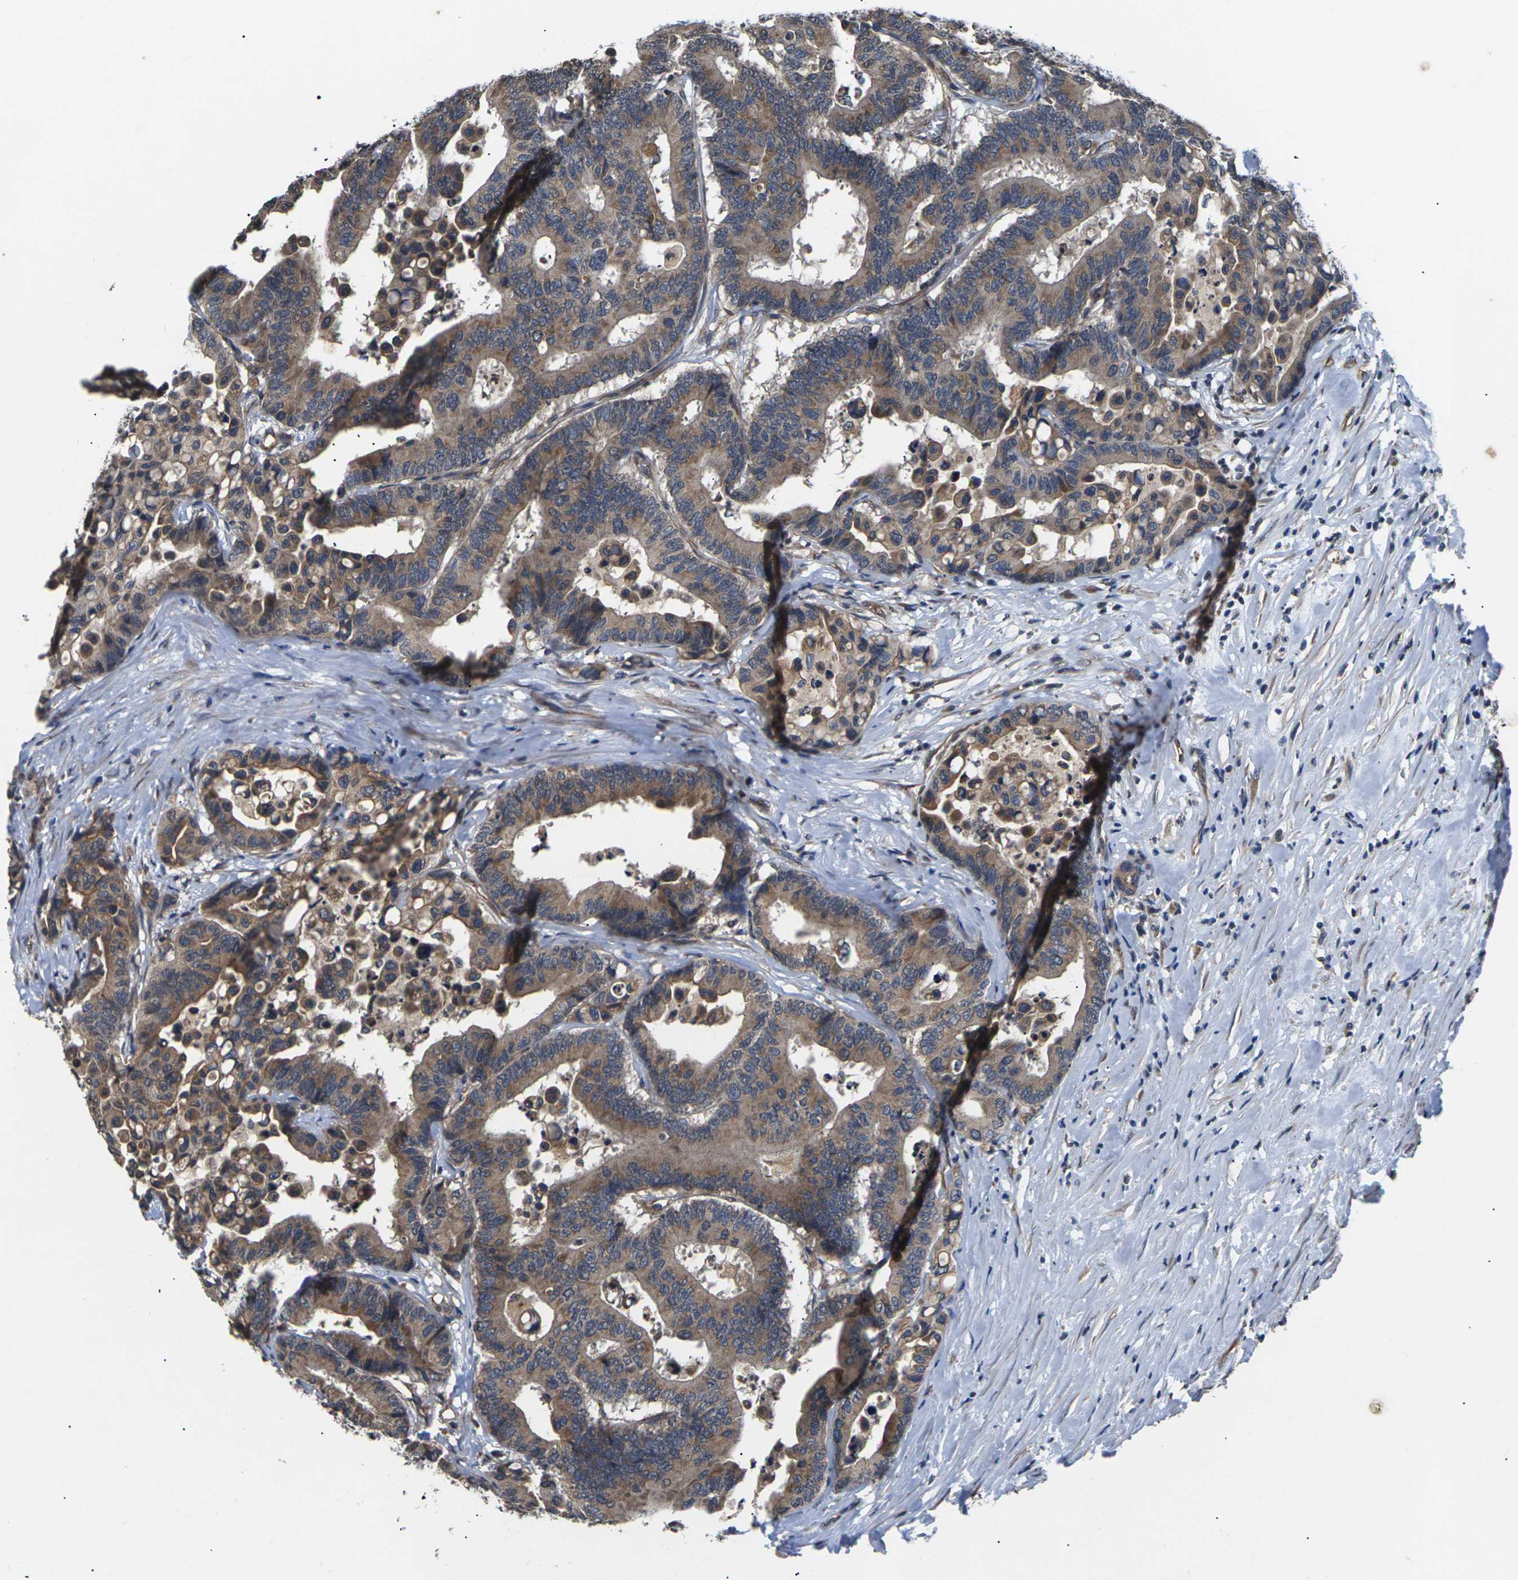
{"staining": {"intensity": "moderate", "quantity": ">75%", "location": "cytoplasmic/membranous"}, "tissue": "colorectal cancer", "cell_type": "Tumor cells", "image_type": "cancer", "snomed": [{"axis": "morphology", "description": "Normal tissue, NOS"}, {"axis": "morphology", "description": "Adenocarcinoma, NOS"}, {"axis": "topography", "description": "Colon"}], "caption": "A high-resolution micrograph shows IHC staining of colorectal cancer, which shows moderate cytoplasmic/membranous positivity in about >75% of tumor cells.", "gene": "DKK2", "patient": {"sex": "male", "age": 82}}